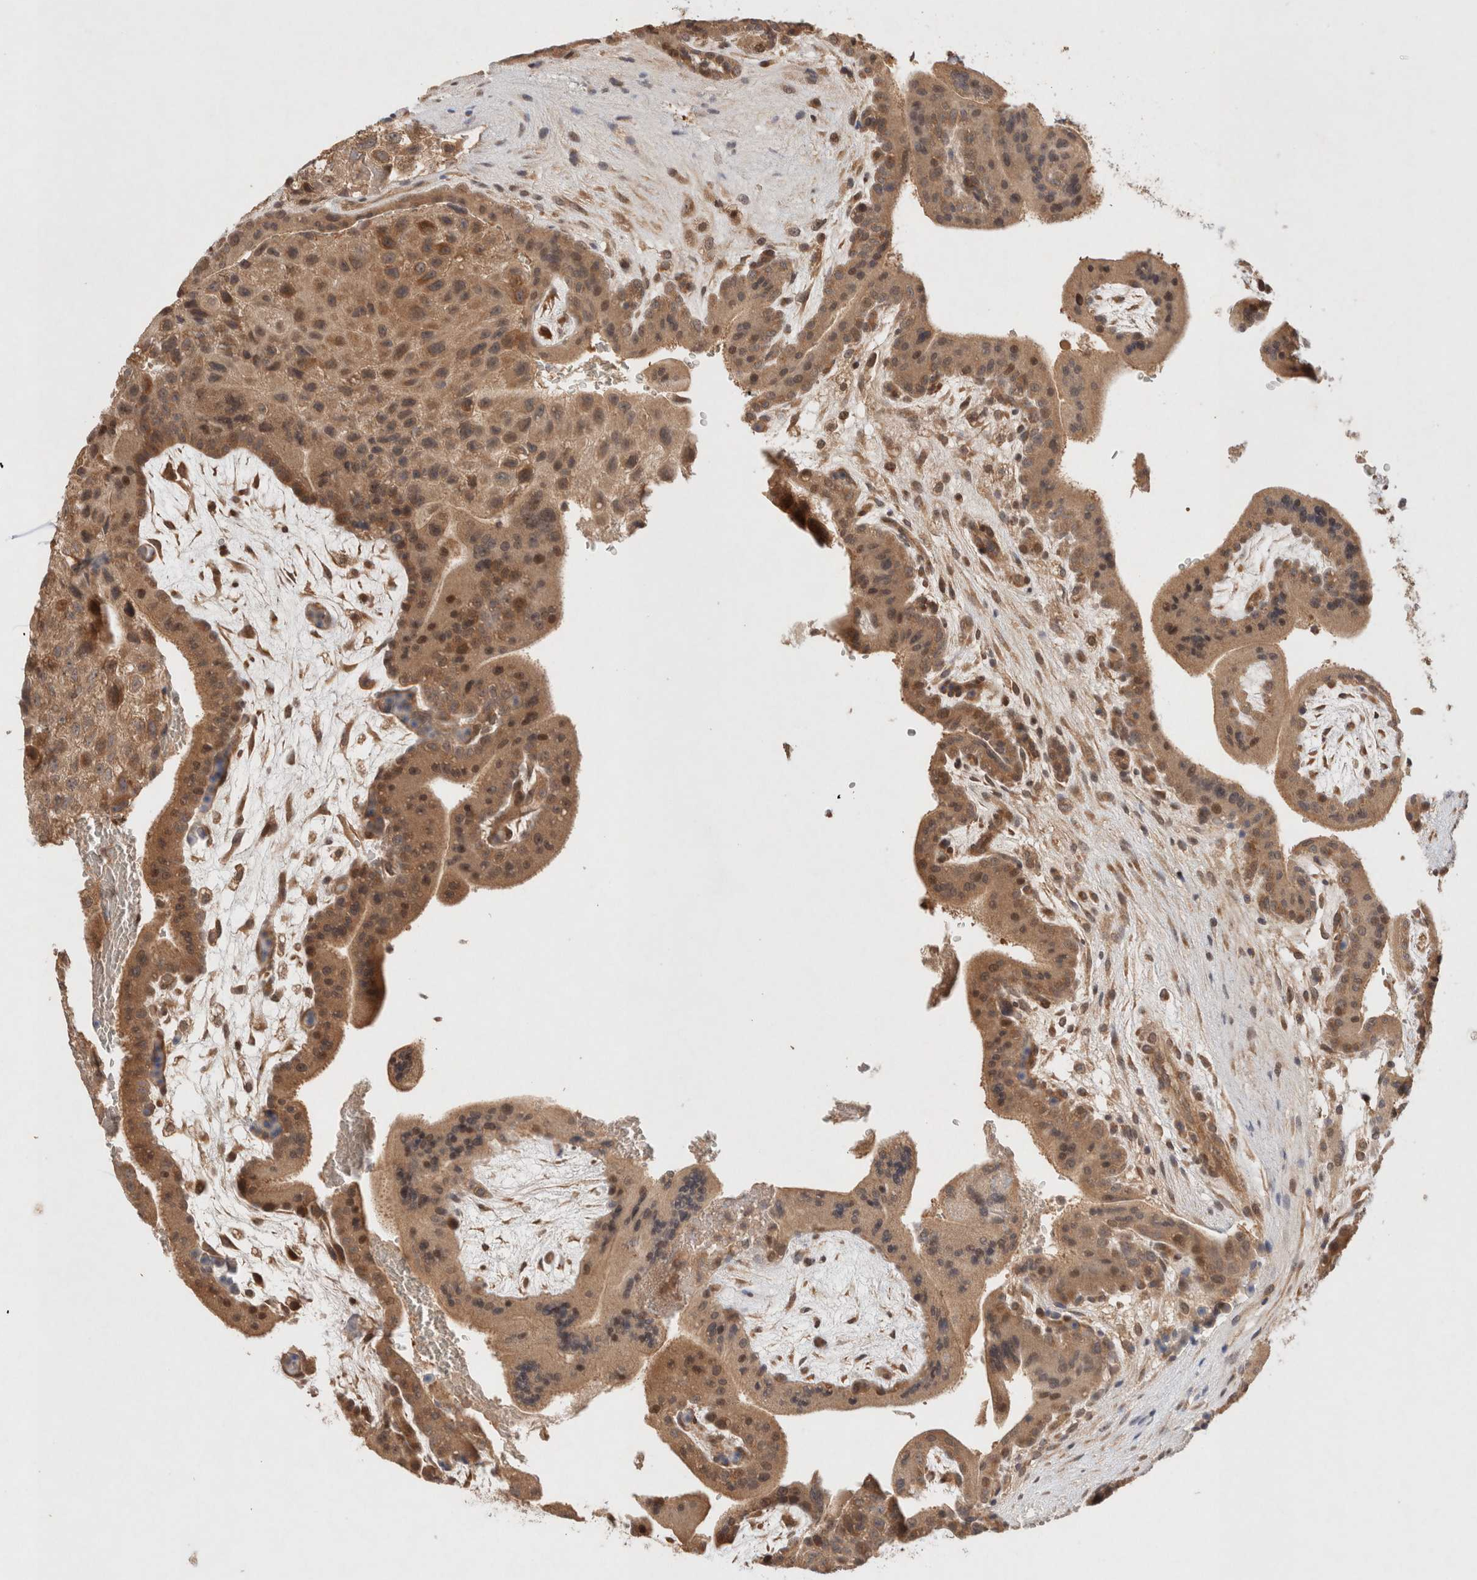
{"staining": {"intensity": "moderate", "quantity": ">75%", "location": "cytoplasmic/membranous"}, "tissue": "placenta", "cell_type": "Decidual cells", "image_type": "normal", "snomed": [{"axis": "morphology", "description": "Normal tissue, NOS"}, {"axis": "topography", "description": "Placenta"}], "caption": "High-power microscopy captured an IHC photomicrograph of benign placenta, revealing moderate cytoplasmic/membranous positivity in approximately >75% of decidual cells. (DAB IHC with brightfield microscopy, high magnification).", "gene": "KLHL20", "patient": {"sex": "female", "age": 35}}